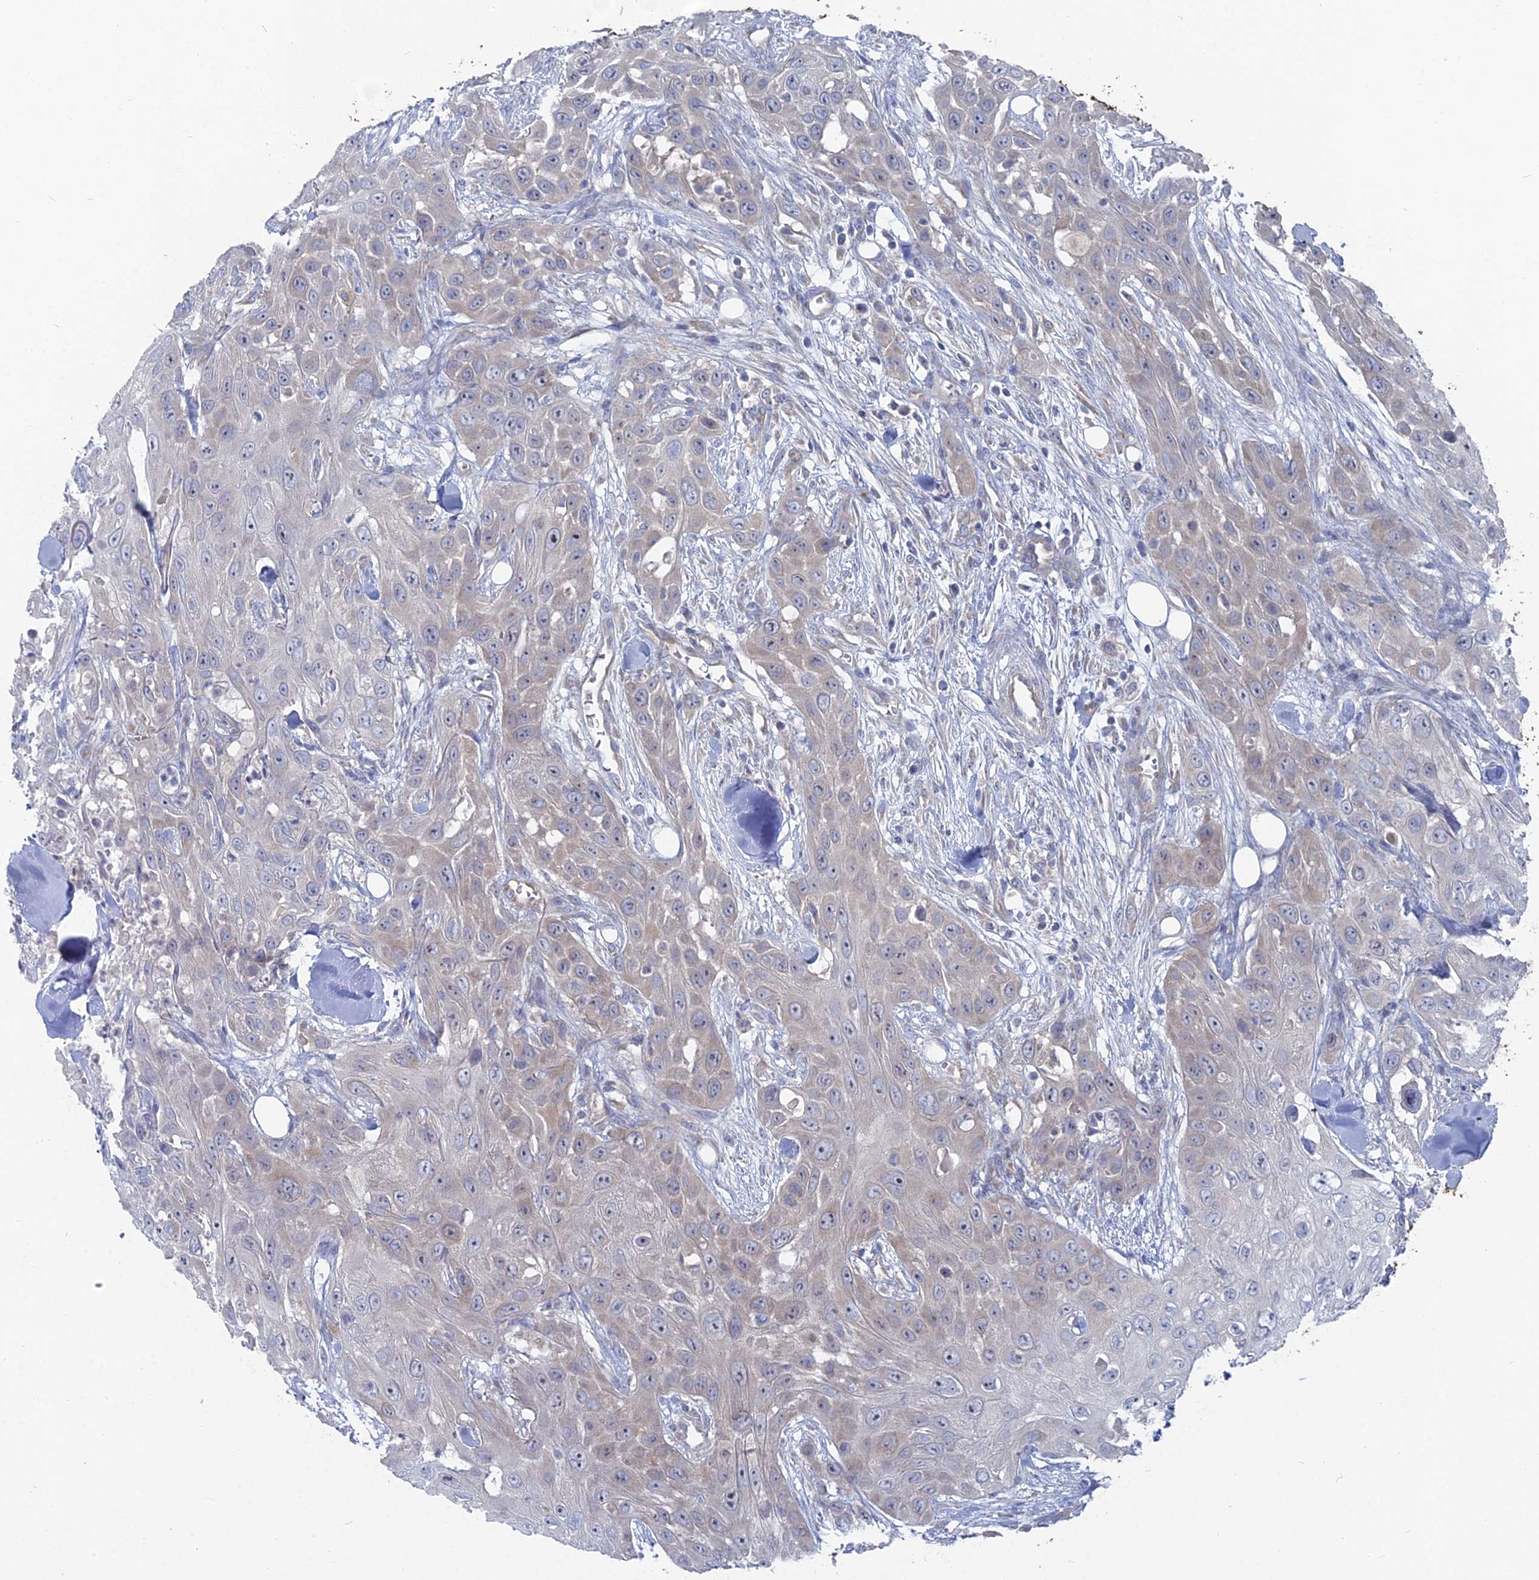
{"staining": {"intensity": "negative", "quantity": "none", "location": "none"}, "tissue": "head and neck cancer", "cell_type": "Tumor cells", "image_type": "cancer", "snomed": [{"axis": "morphology", "description": "Squamous cell carcinoma, NOS"}, {"axis": "topography", "description": "Head-Neck"}], "caption": "Immunohistochemistry (IHC) of head and neck squamous cell carcinoma displays no positivity in tumor cells.", "gene": "CCDC149", "patient": {"sex": "male", "age": 81}}